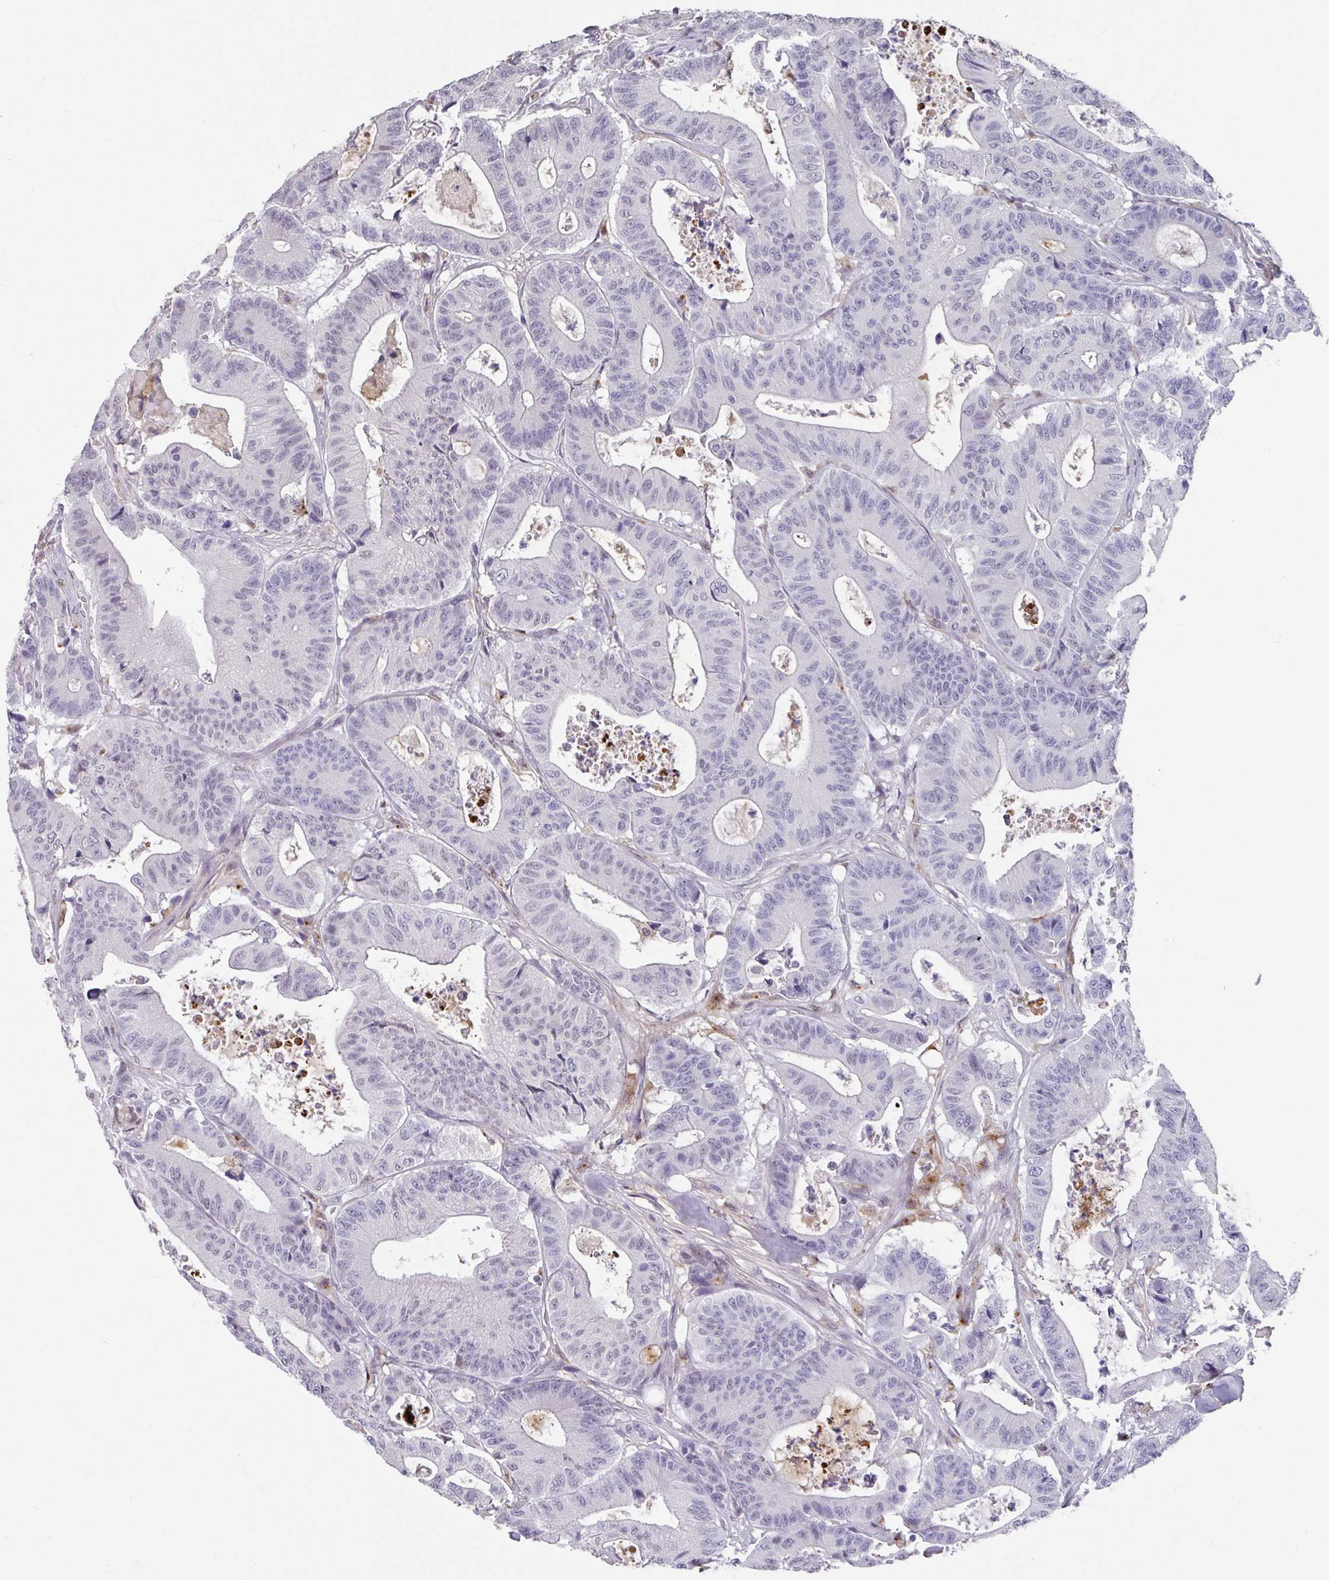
{"staining": {"intensity": "negative", "quantity": "none", "location": "none"}, "tissue": "colorectal cancer", "cell_type": "Tumor cells", "image_type": "cancer", "snomed": [{"axis": "morphology", "description": "Adenocarcinoma, NOS"}, {"axis": "topography", "description": "Colon"}], "caption": "Protein analysis of adenocarcinoma (colorectal) displays no significant staining in tumor cells.", "gene": "C1QB", "patient": {"sex": "female", "age": 84}}